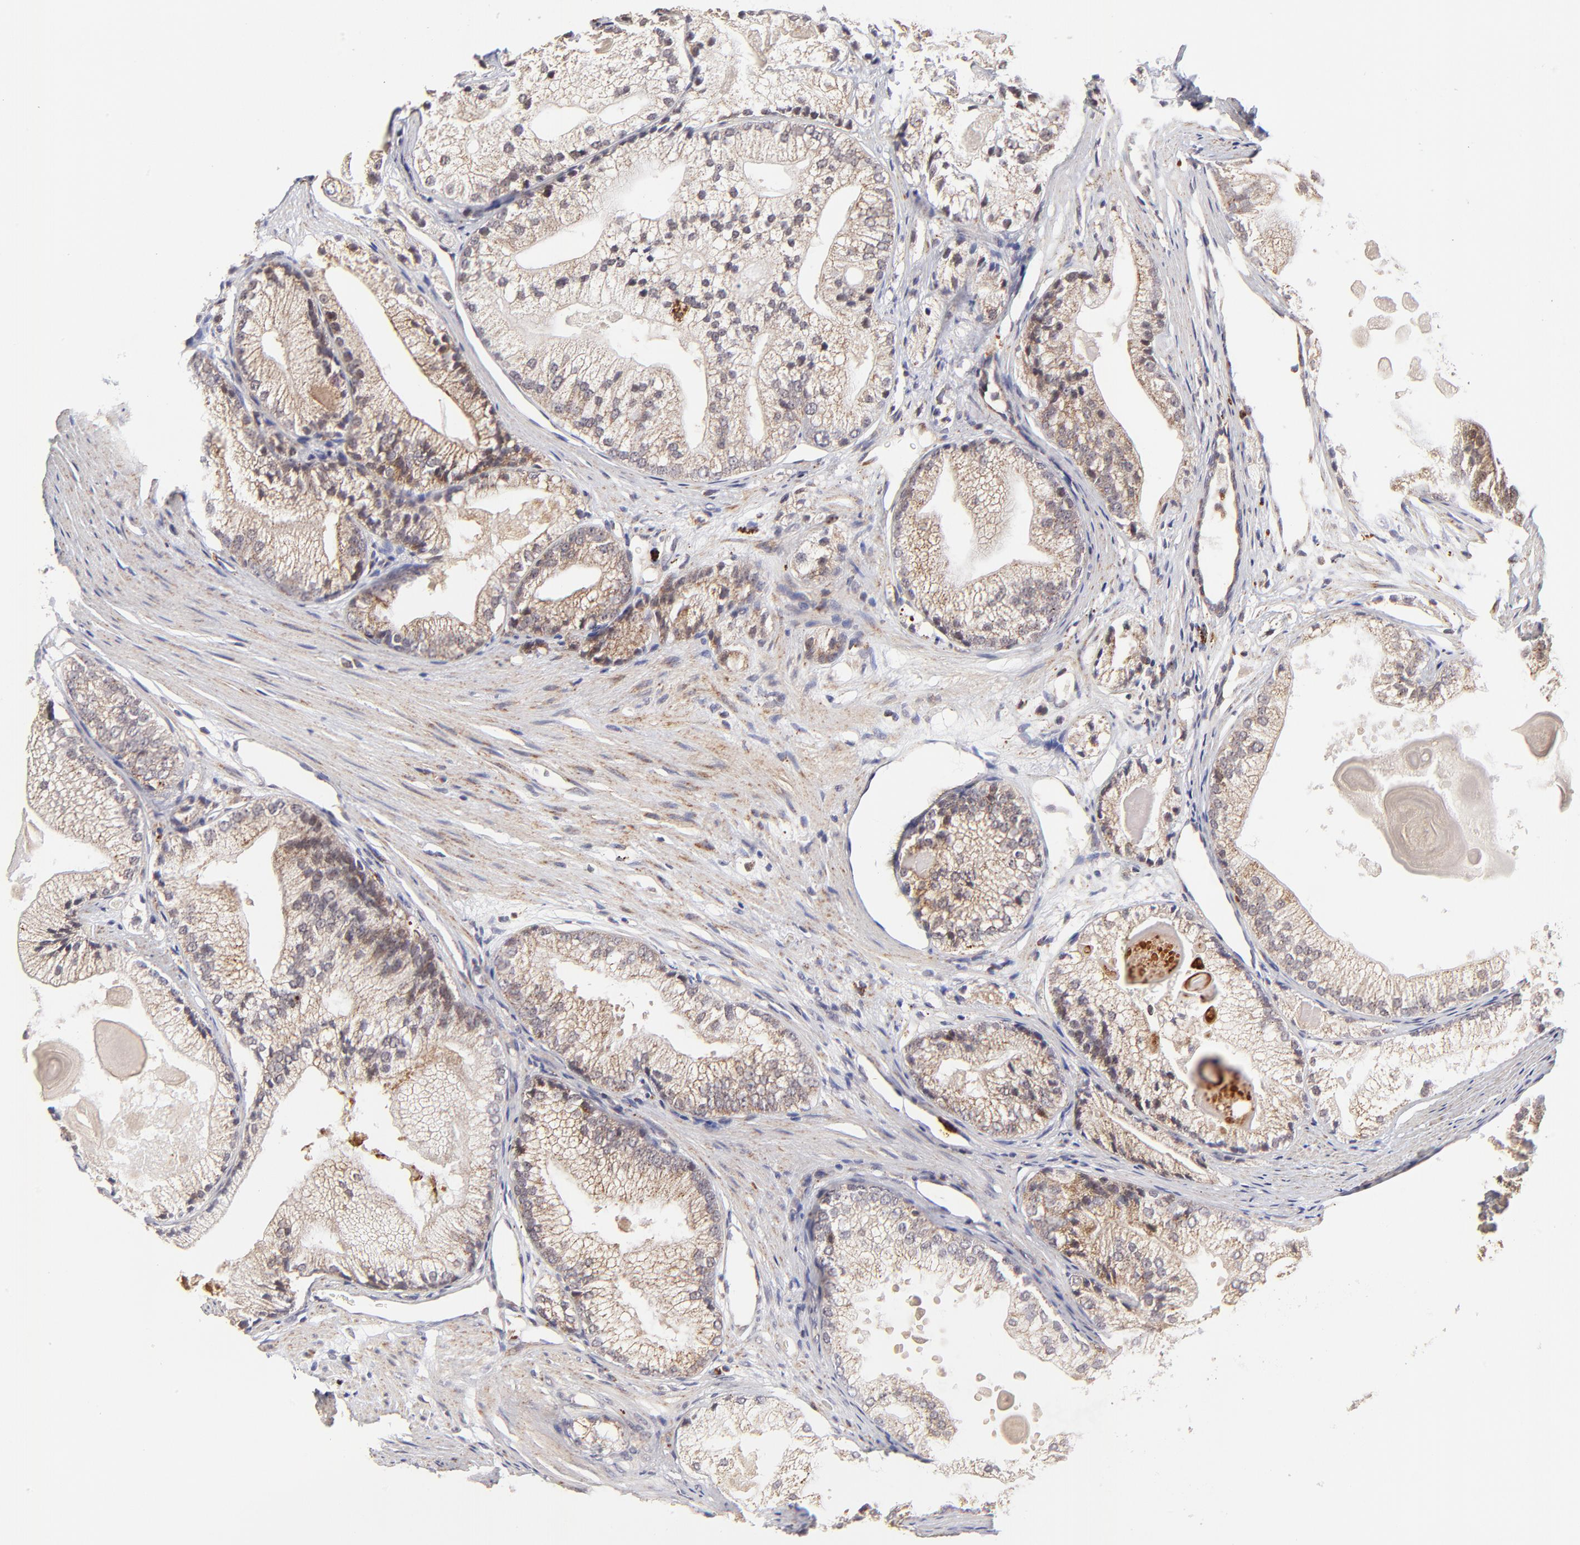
{"staining": {"intensity": "weak", "quantity": ">75%", "location": "cytoplasmic/membranous"}, "tissue": "prostate cancer", "cell_type": "Tumor cells", "image_type": "cancer", "snomed": [{"axis": "morphology", "description": "Adenocarcinoma, Low grade"}, {"axis": "topography", "description": "Prostate"}], "caption": "Approximately >75% of tumor cells in prostate cancer display weak cytoplasmic/membranous protein staining as visualized by brown immunohistochemical staining.", "gene": "MAP2K7", "patient": {"sex": "male", "age": 69}}